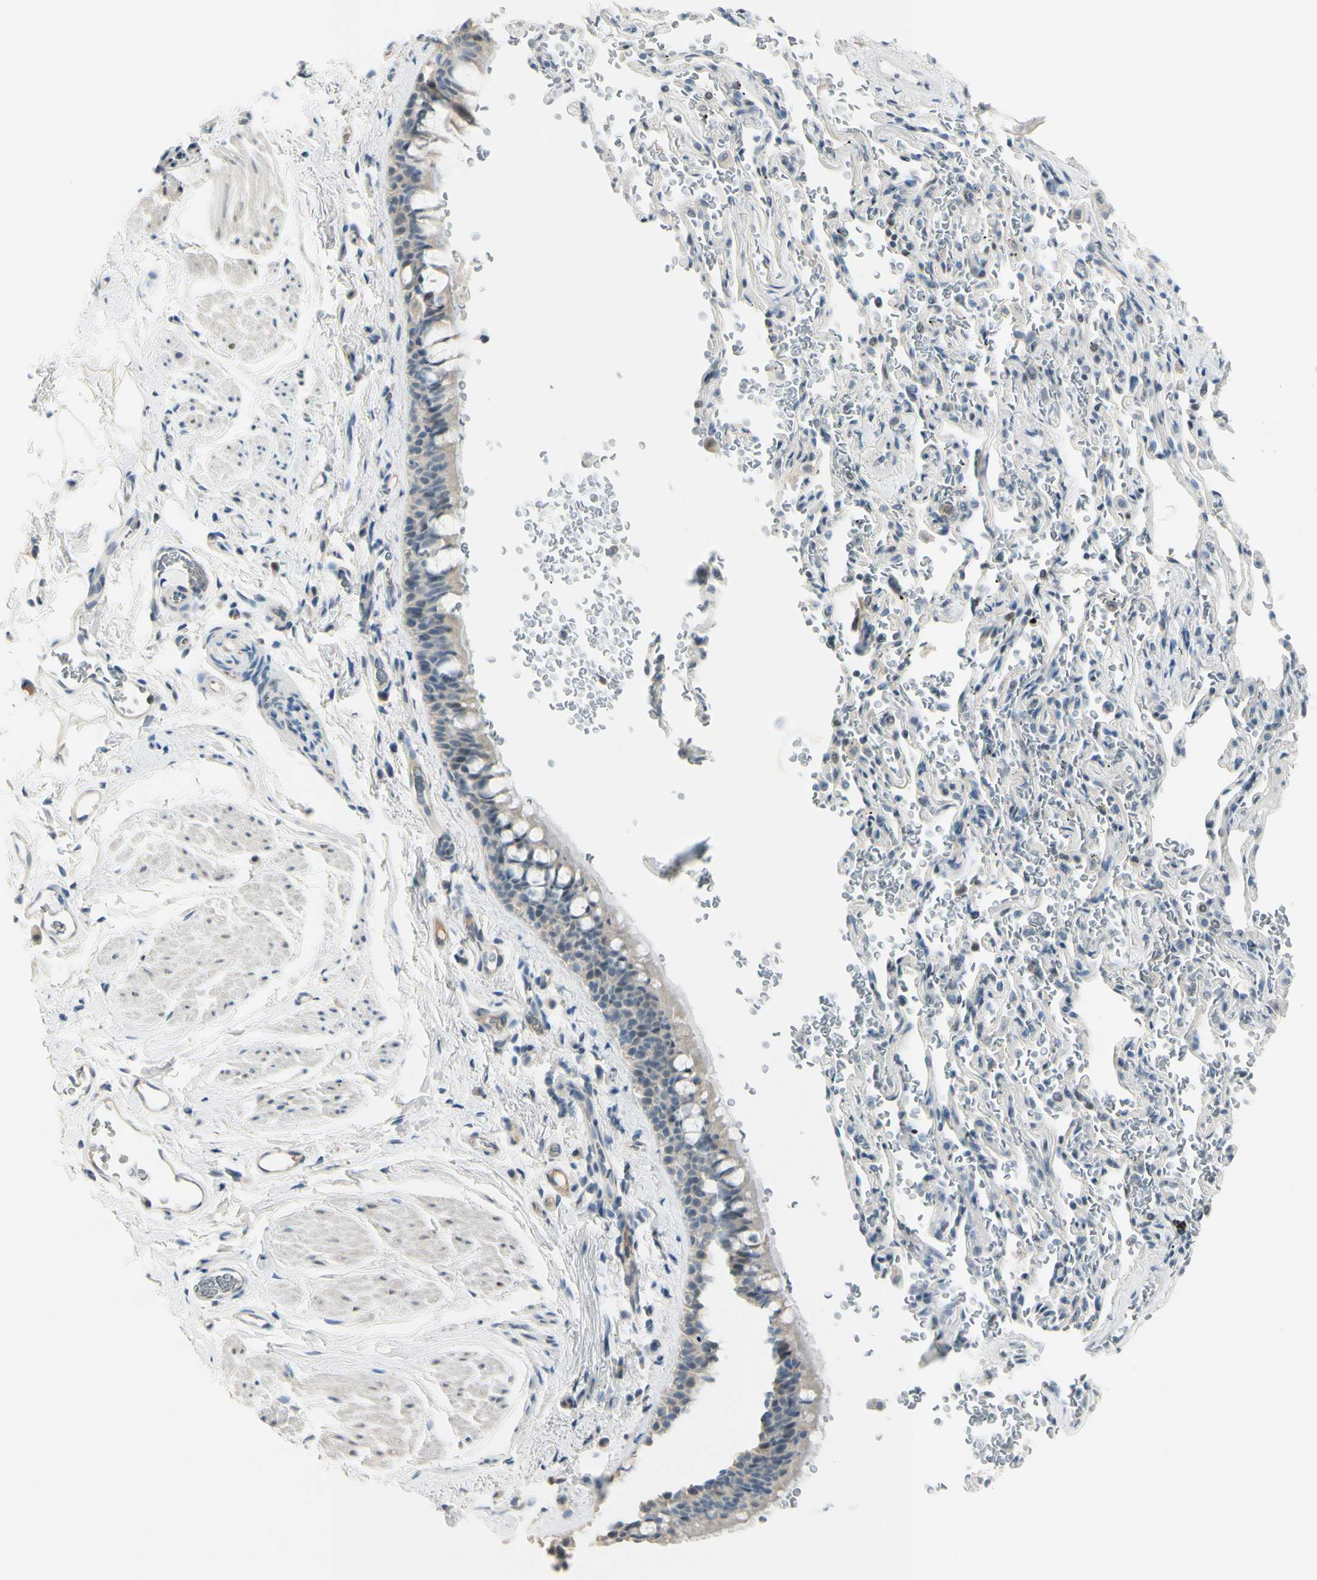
{"staining": {"intensity": "moderate", "quantity": "<25%", "location": "nuclear"}, "tissue": "bronchus", "cell_type": "Respiratory epithelial cells", "image_type": "normal", "snomed": [{"axis": "morphology", "description": "Normal tissue, NOS"}, {"axis": "morphology", "description": "Malignant melanoma, Metastatic site"}, {"axis": "topography", "description": "Bronchus"}, {"axis": "topography", "description": "Lung"}], "caption": "The image shows immunohistochemical staining of benign bronchus. There is moderate nuclear staining is present in about <25% of respiratory epithelial cells.", "gene": "B4GALNT1", "patient": {"sex": "male", "age": 64}}